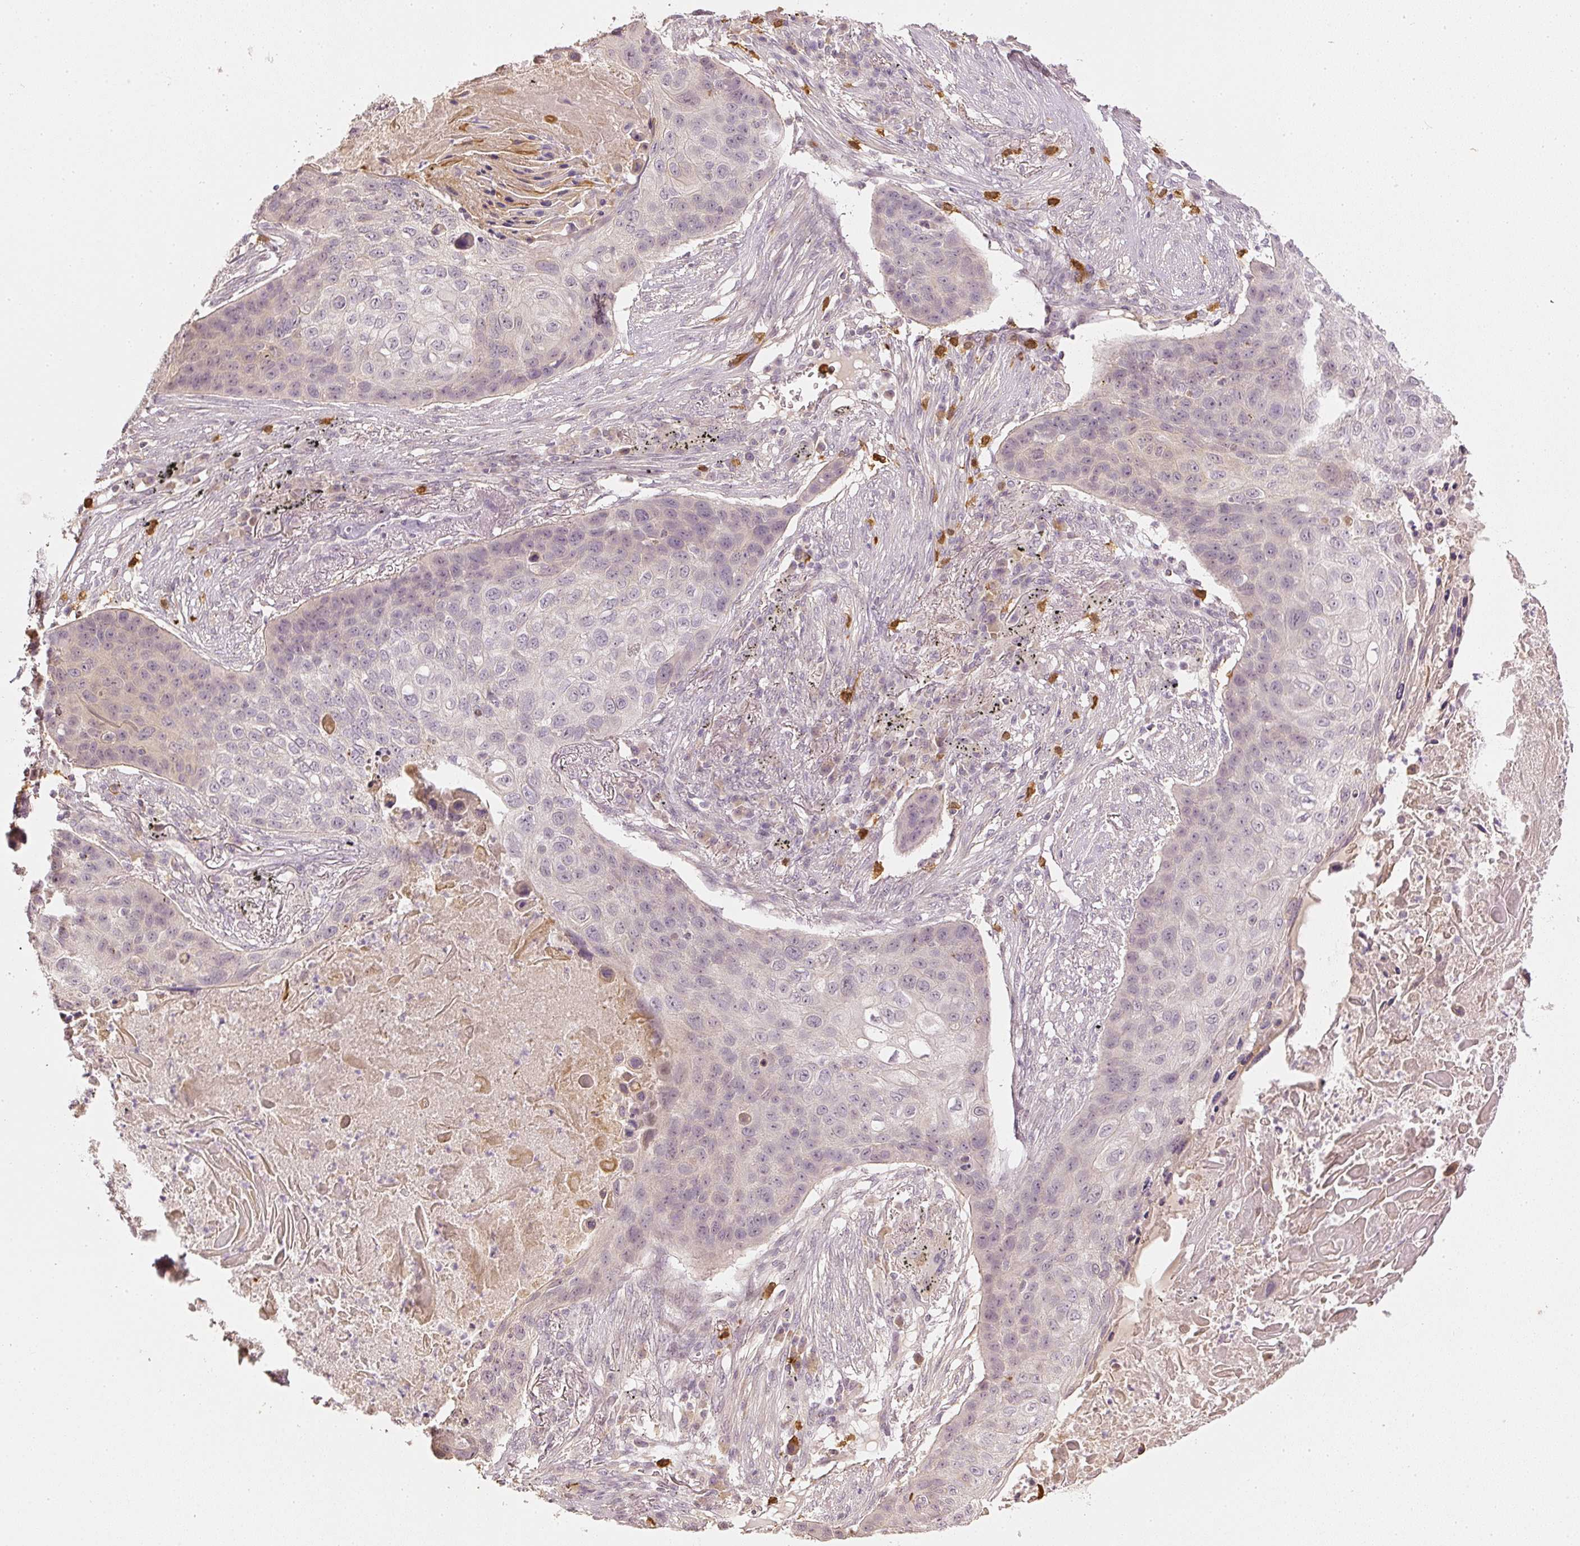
{"staining": {"intensity": "weak", "quantity": "<25%", "location": "cytoplasmic/membranous,nuclear"}, "tissue": "lung cancer", "cell_type": "Tumor cells", "image_type": "cancer", "snomed": [{"axis": "morphology", "description": "Squamous cell carcinoma, NOS"}, {"axis": "topography", "description": "Lung"}], "caption": "Human squamous cell carcinoma (lung) stained for a protein using immunohistochemistry (IHC) demonstrates no staining in tumor cells.", "gene": "GZMA", "patient": {"sex": "female", "age": 63}}